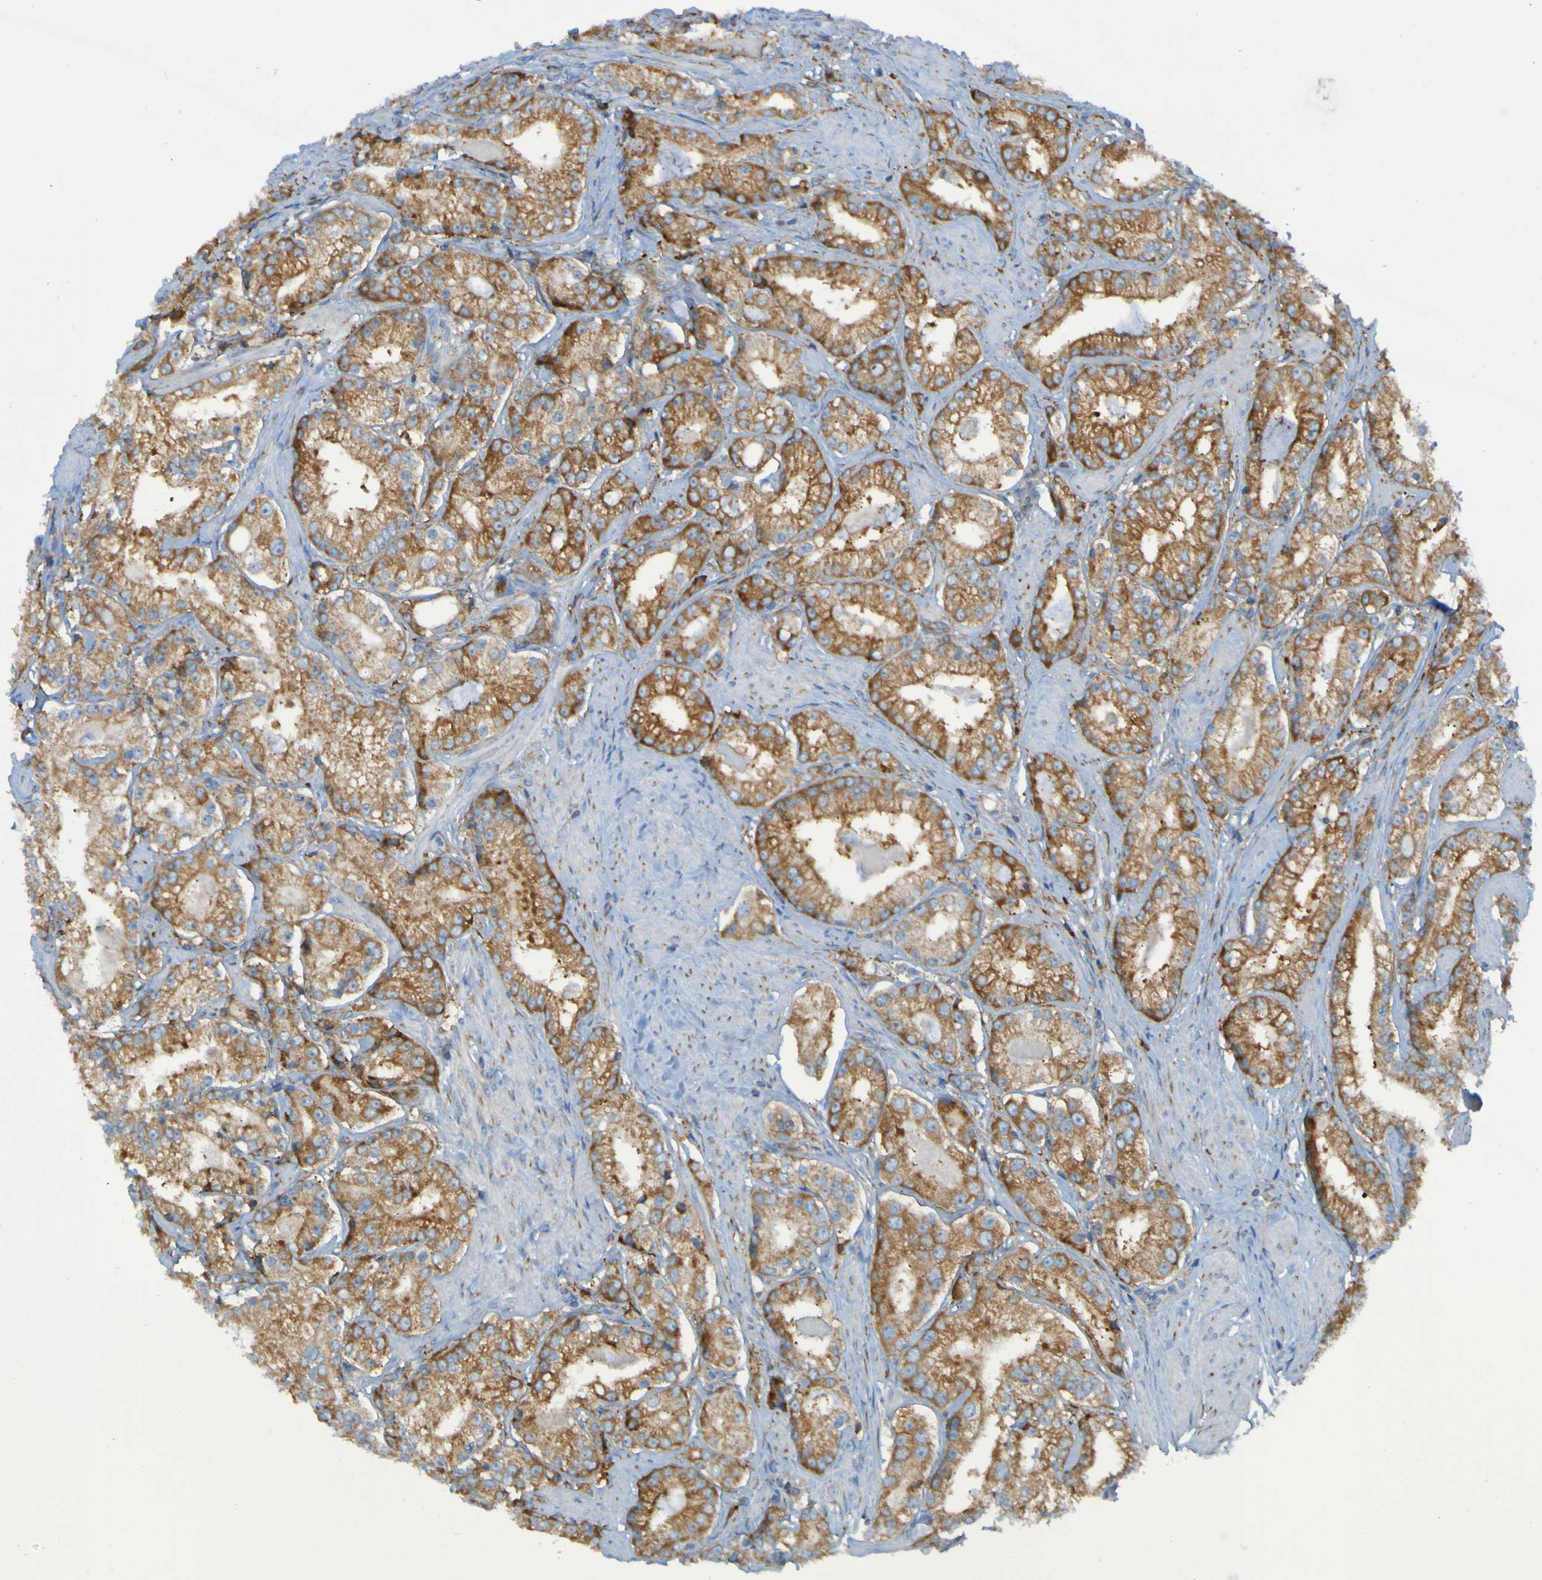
{"staining": {"intensity": "moderate", "quantity": ">75%", "location": "cytoplasmic/membranous"}, "tissue": "prostate cancer", "cell_type": "Tumor cells", "image_type": "cancer", "snomed": [{"axis": "morphology", "description": "Adenocarcinoma, Low grade"}, {"axis": "topography", "description": "Prostate"}], "caption": "Immunohistochemistry (IHC) (DAB) staining of prostate cancer exhibits moderate cytoplasmic/membranous protein expression in approximately >75% of tumor cells.", "gene": "RPL10", "patient": {"sex": "male", "age": 63}}